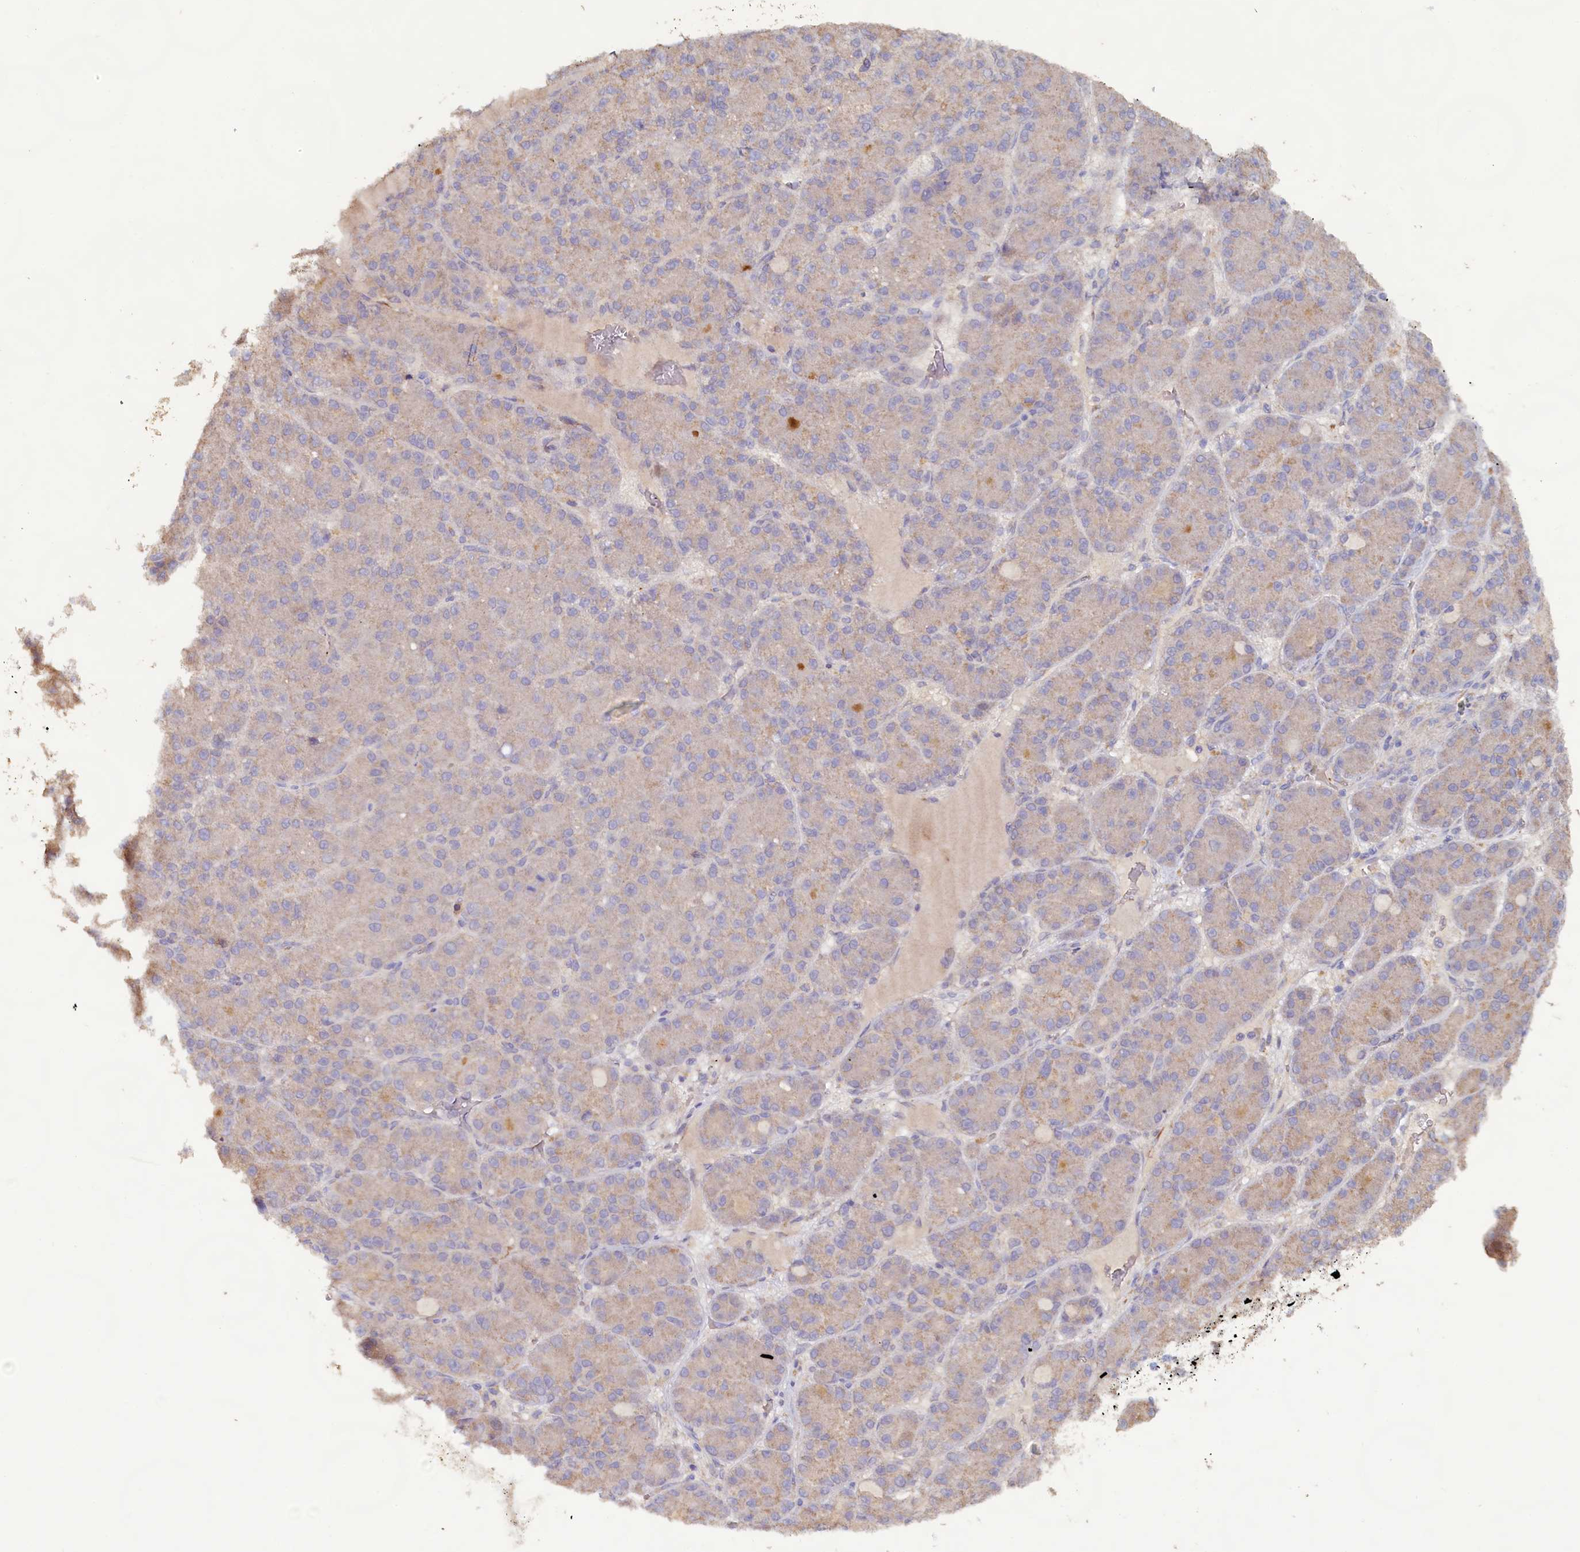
{"staining": {"intensity": "weak", "quantity": "<25%", "location": "cytoplasmic/membranous"}, "tissue": "liver cancer", "cell_type": "Tumor cells", "image_type": "cancer", "snomed": [{"axis": "morphology", "description": "Carcinoma, Hepatocellular, NOS"}, {"axis": "topography", "description": "Liver"}], "caption": "This is a image of immunohistochemistry (IHC) staining of liver cancer (hepatocellular carcinoma), which shows no expression in tumor cells.", "gene": "FUNDC1", "patient": {"sex": "male", "age": 67}}